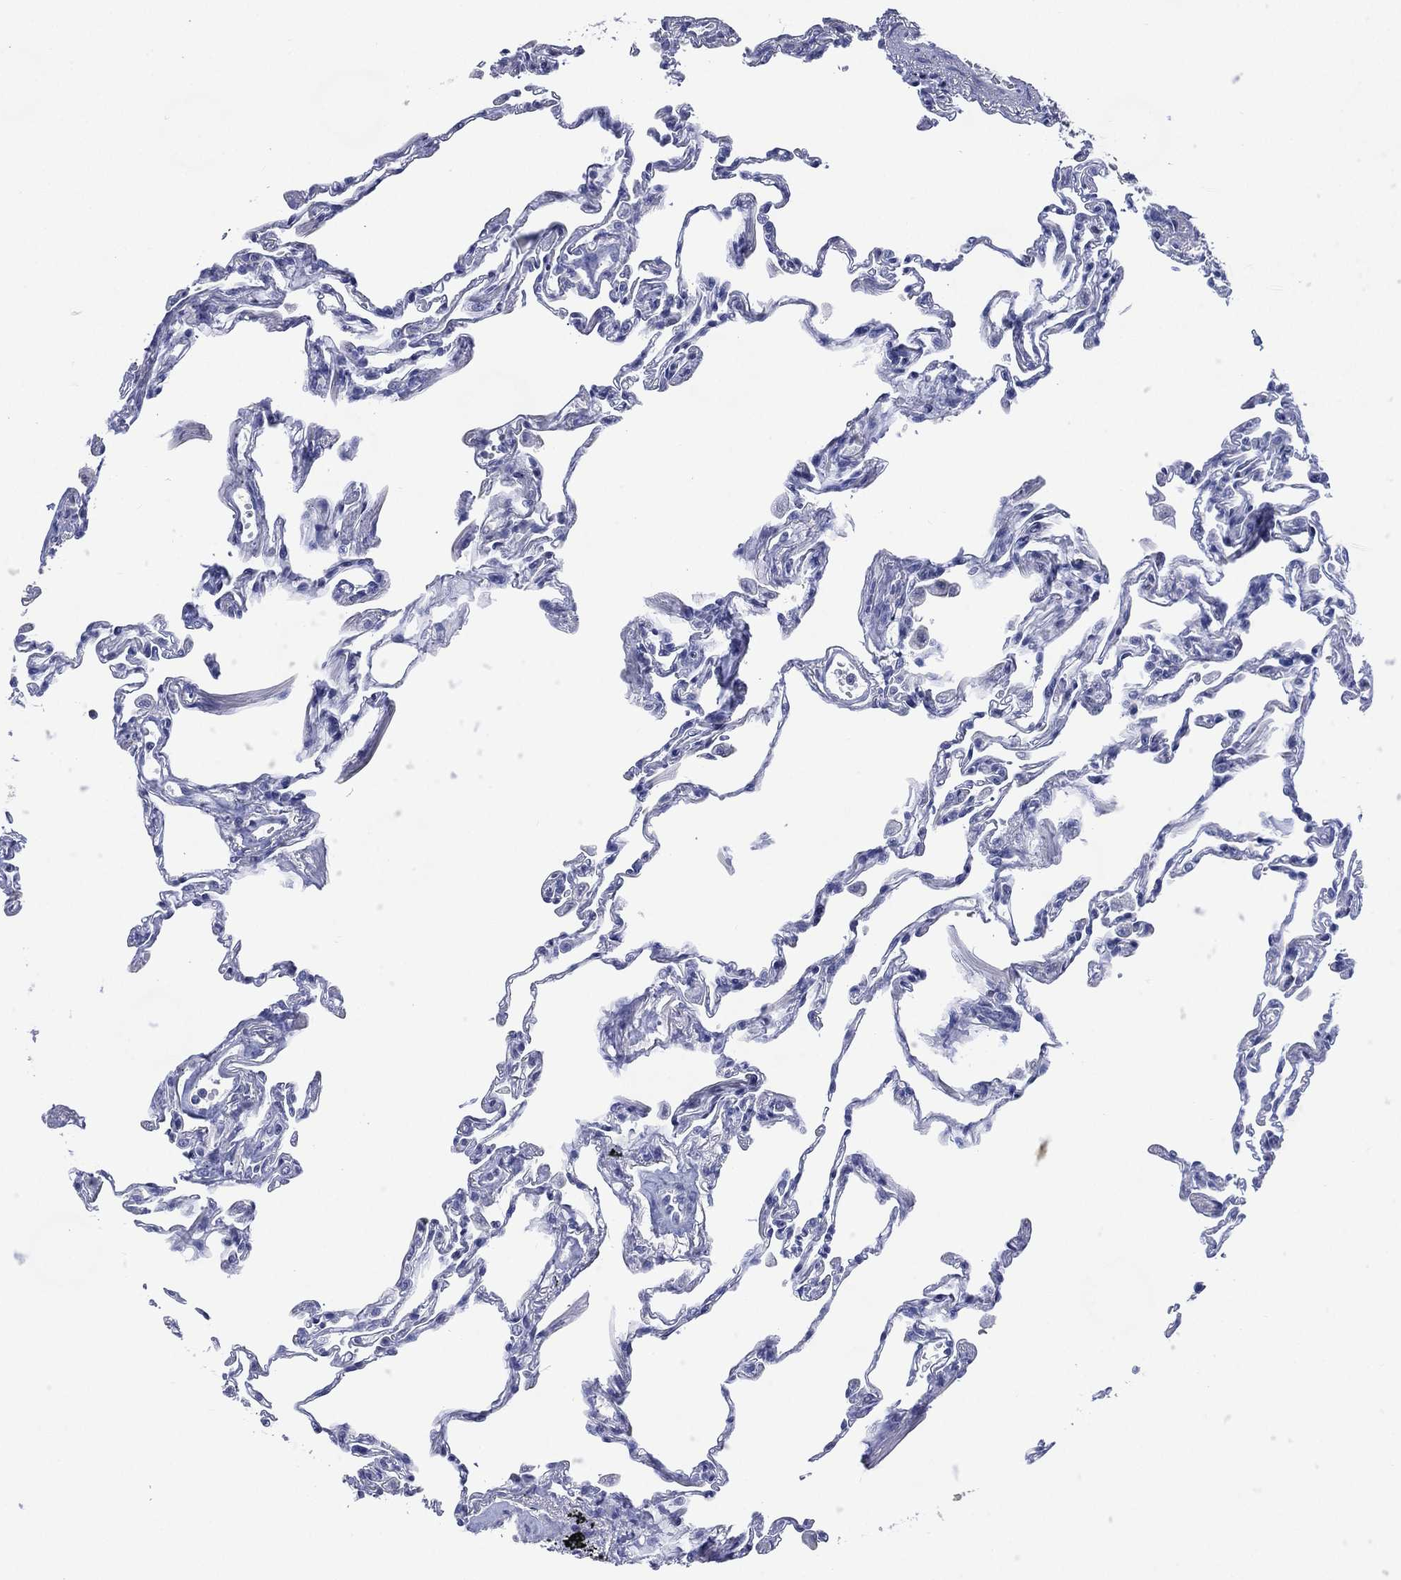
{"staining": {"intensity": "negative", "quantity": "none", "location": "none"}, "tissue": "lung", "cell_type": "Alveolar cells", "image_type": "normal", "snomed": [{"axis": "morphology", "description": "Normal tissue, NOS"}, {"axis": "topography", "description": "Lung"}], "caption": "An image of lung stained for a protein exhibits no brown staining in alveolar cells.", "gene": "TMEM247", "patient": {"sex": "female", "age": 57}}